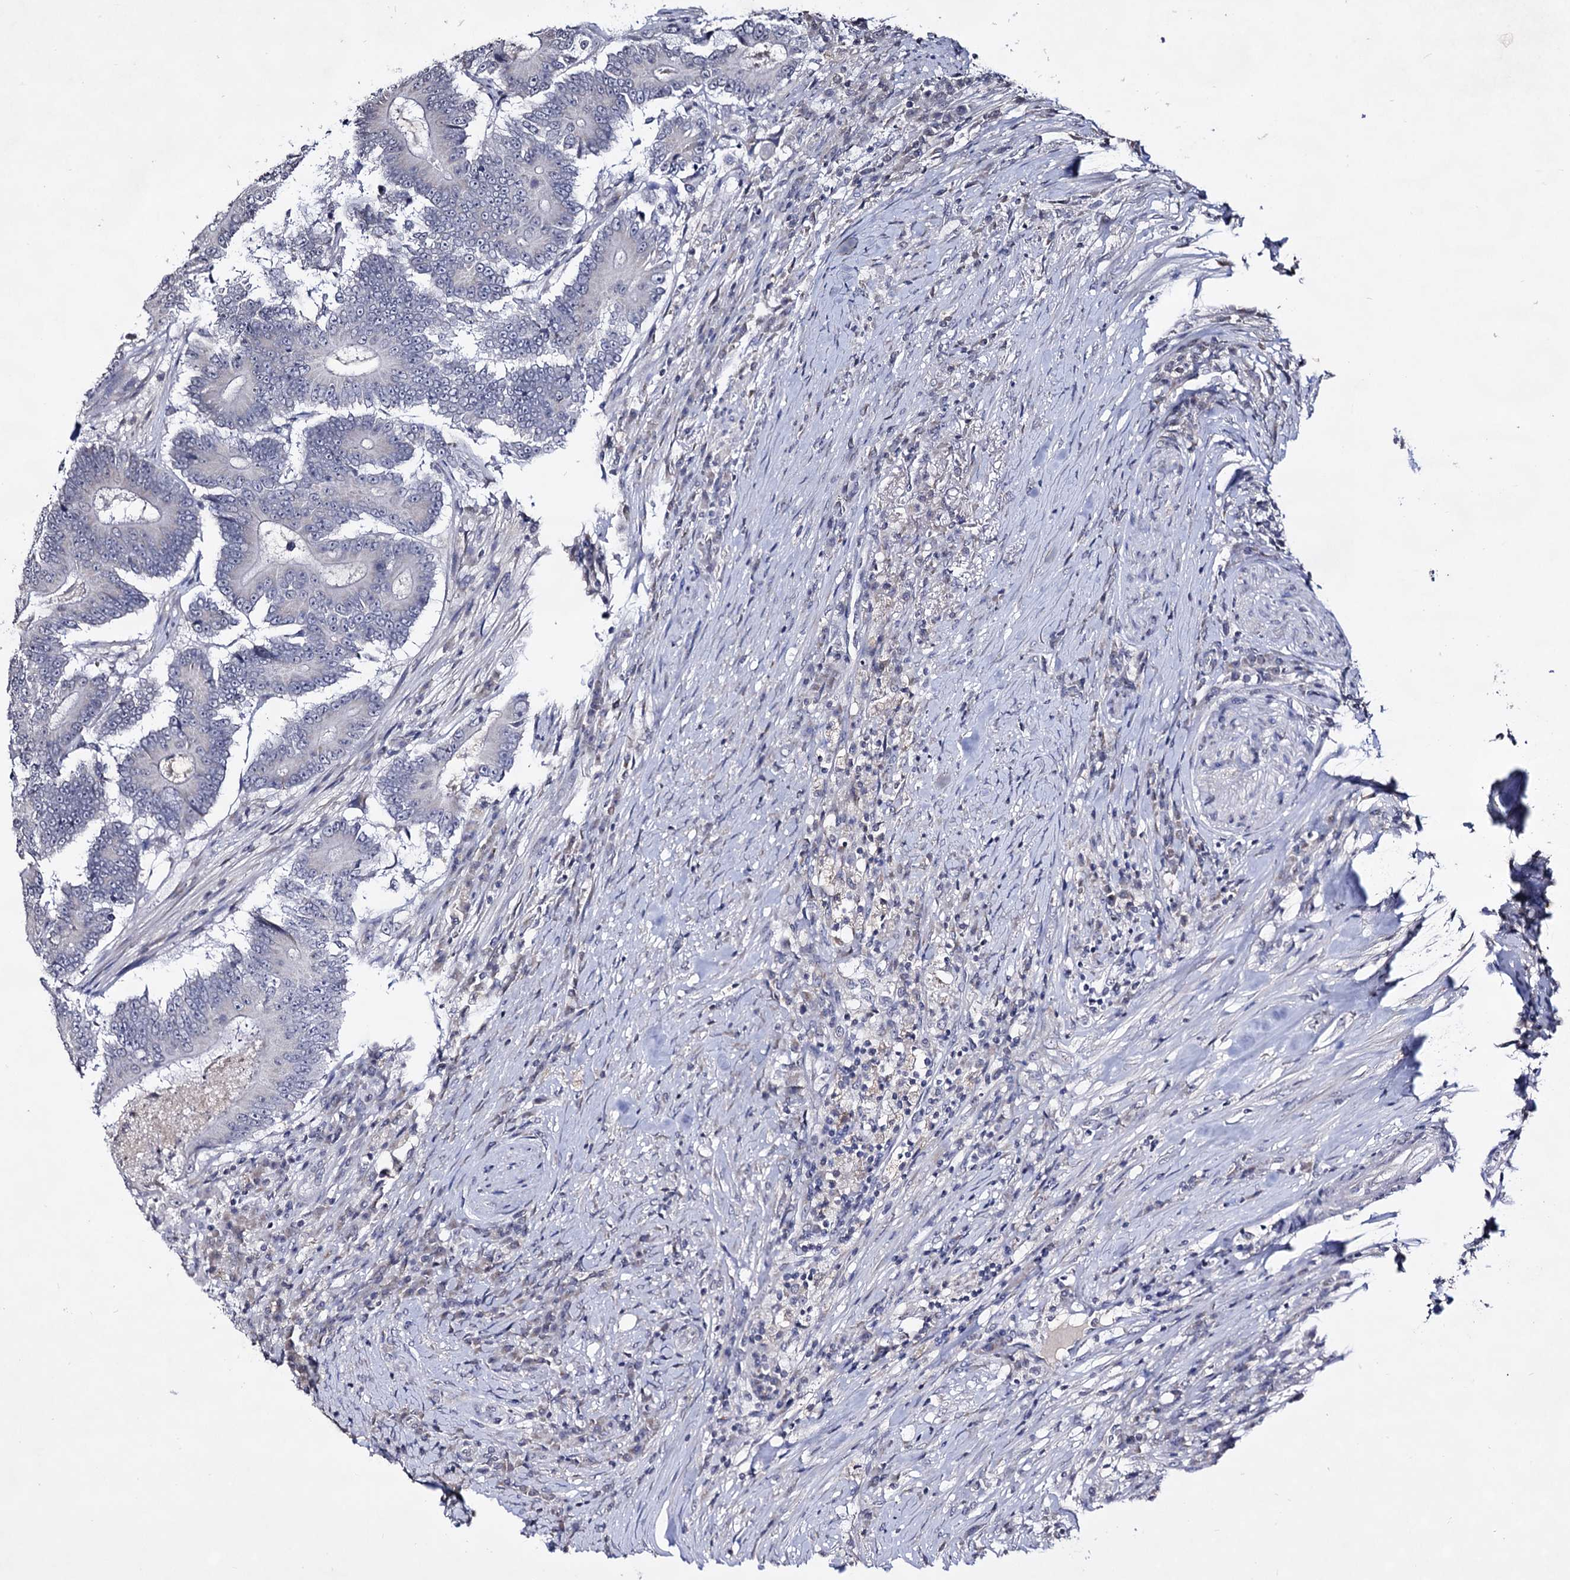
{"staining": {"intensity": "negative", "quantity": "none", "location": "none"}, "tissue": "colorectal cancer", "cell_type": "Tumor cells", "image_type": "cancer", "snomed": [{"axis": "morphology", "description": "Adenocarcinoma, NOS"}, {"axis": "topography", "description": "Colon"}], "caption": "An IHC histopathology image of adenocarcinoma (colorectal) is shown. There is no staining in tumor cells of adenocarcinoma (colorectal).", "gene": "PLIN1", "patient": {"sex": "male", "age": 83}}